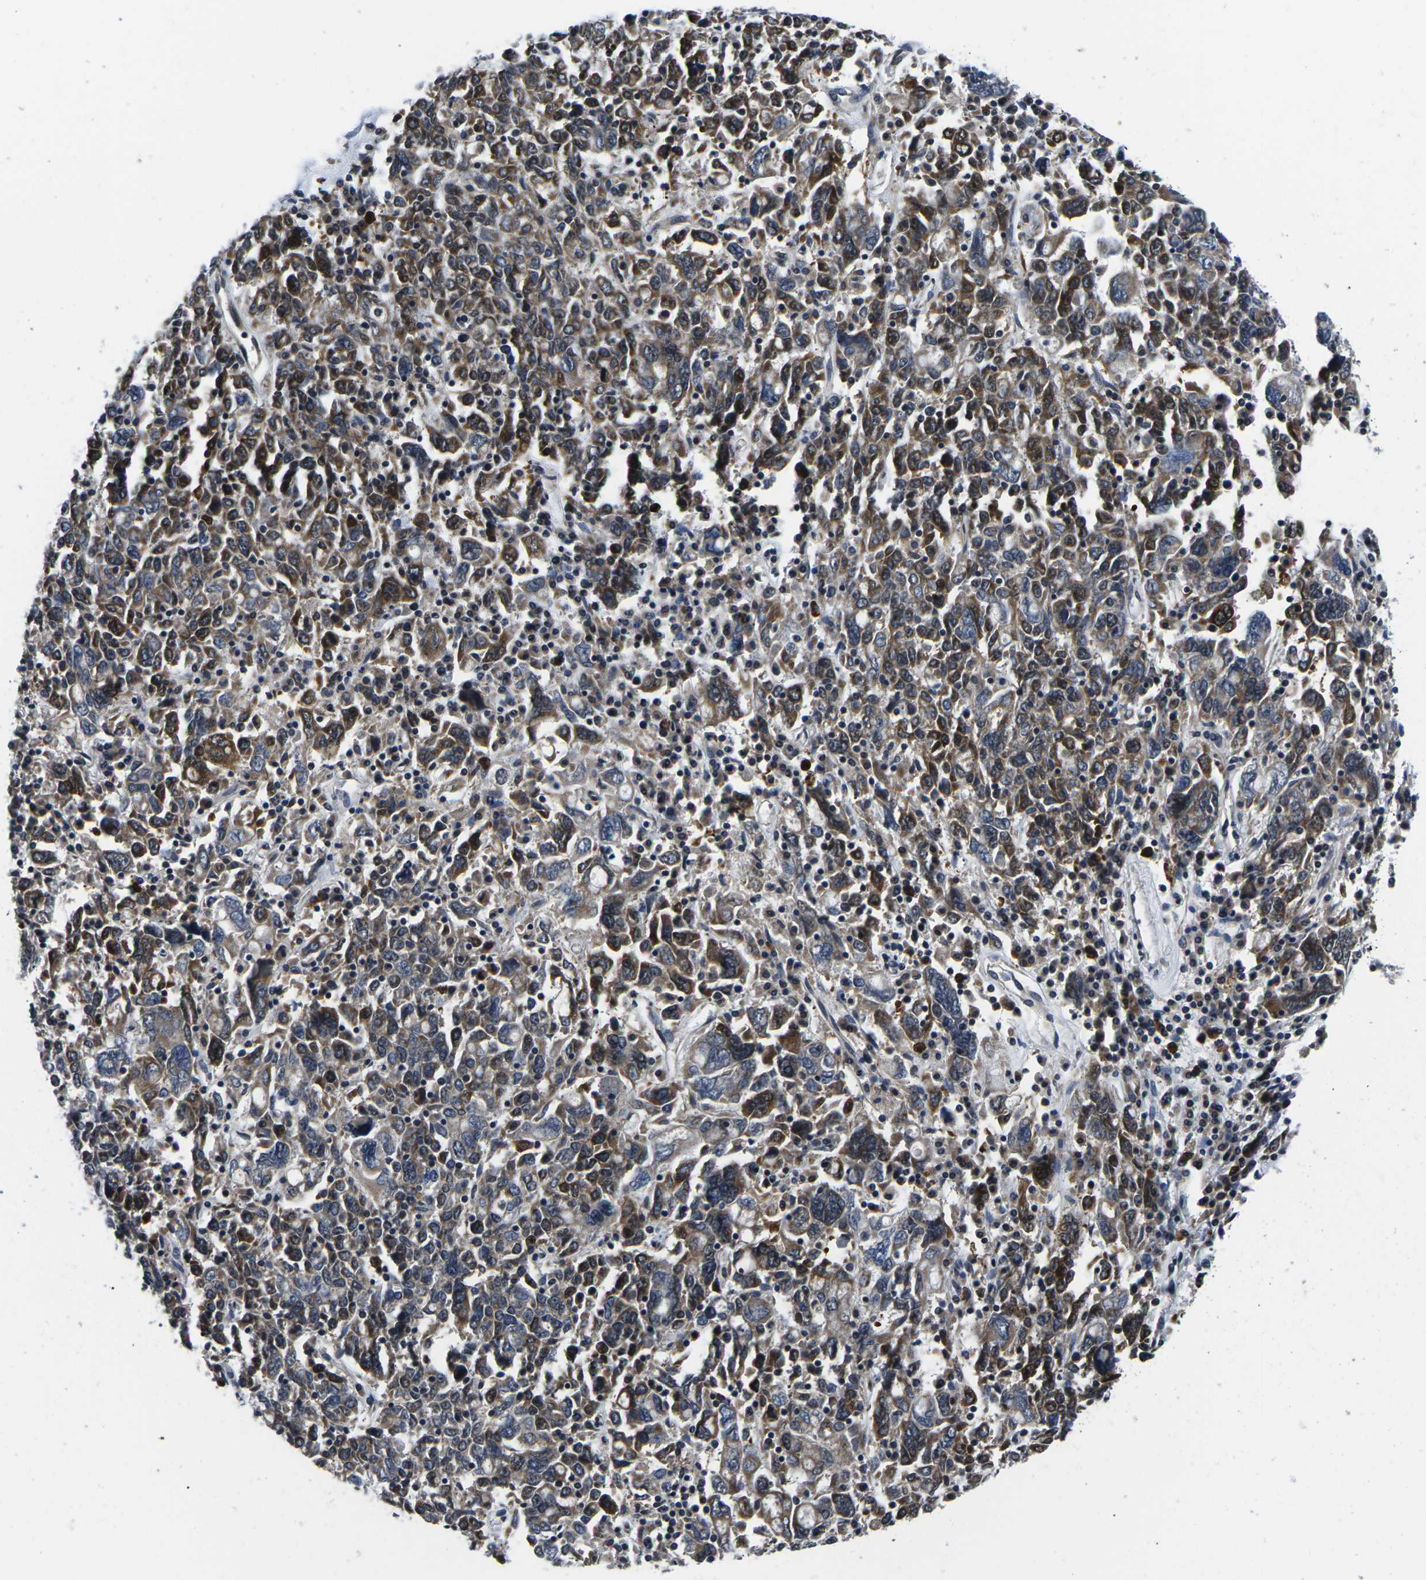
{"staining": {"intensity": "moderate", "quantity": ">75%", "location": "cytoplasmic/membranous,nuclear"}, "tissue": "ovarian cancer", "cell_type": "Tumor cells", "image_type": "cancer", "snomed": [{"axis": "morphology", "description": "Carcinoma, endometroid"}, {"axis": "topography", "description": "Ovary"}], "caption": "Tumor cells reveal moderate cytoplasmic/membranous and nuclear expression in approximately >75% of cells in ovarian cancer (endometroid carcinoma).", "gene": "CCNE1", "patient": {"sex": "female", "age": 62}}